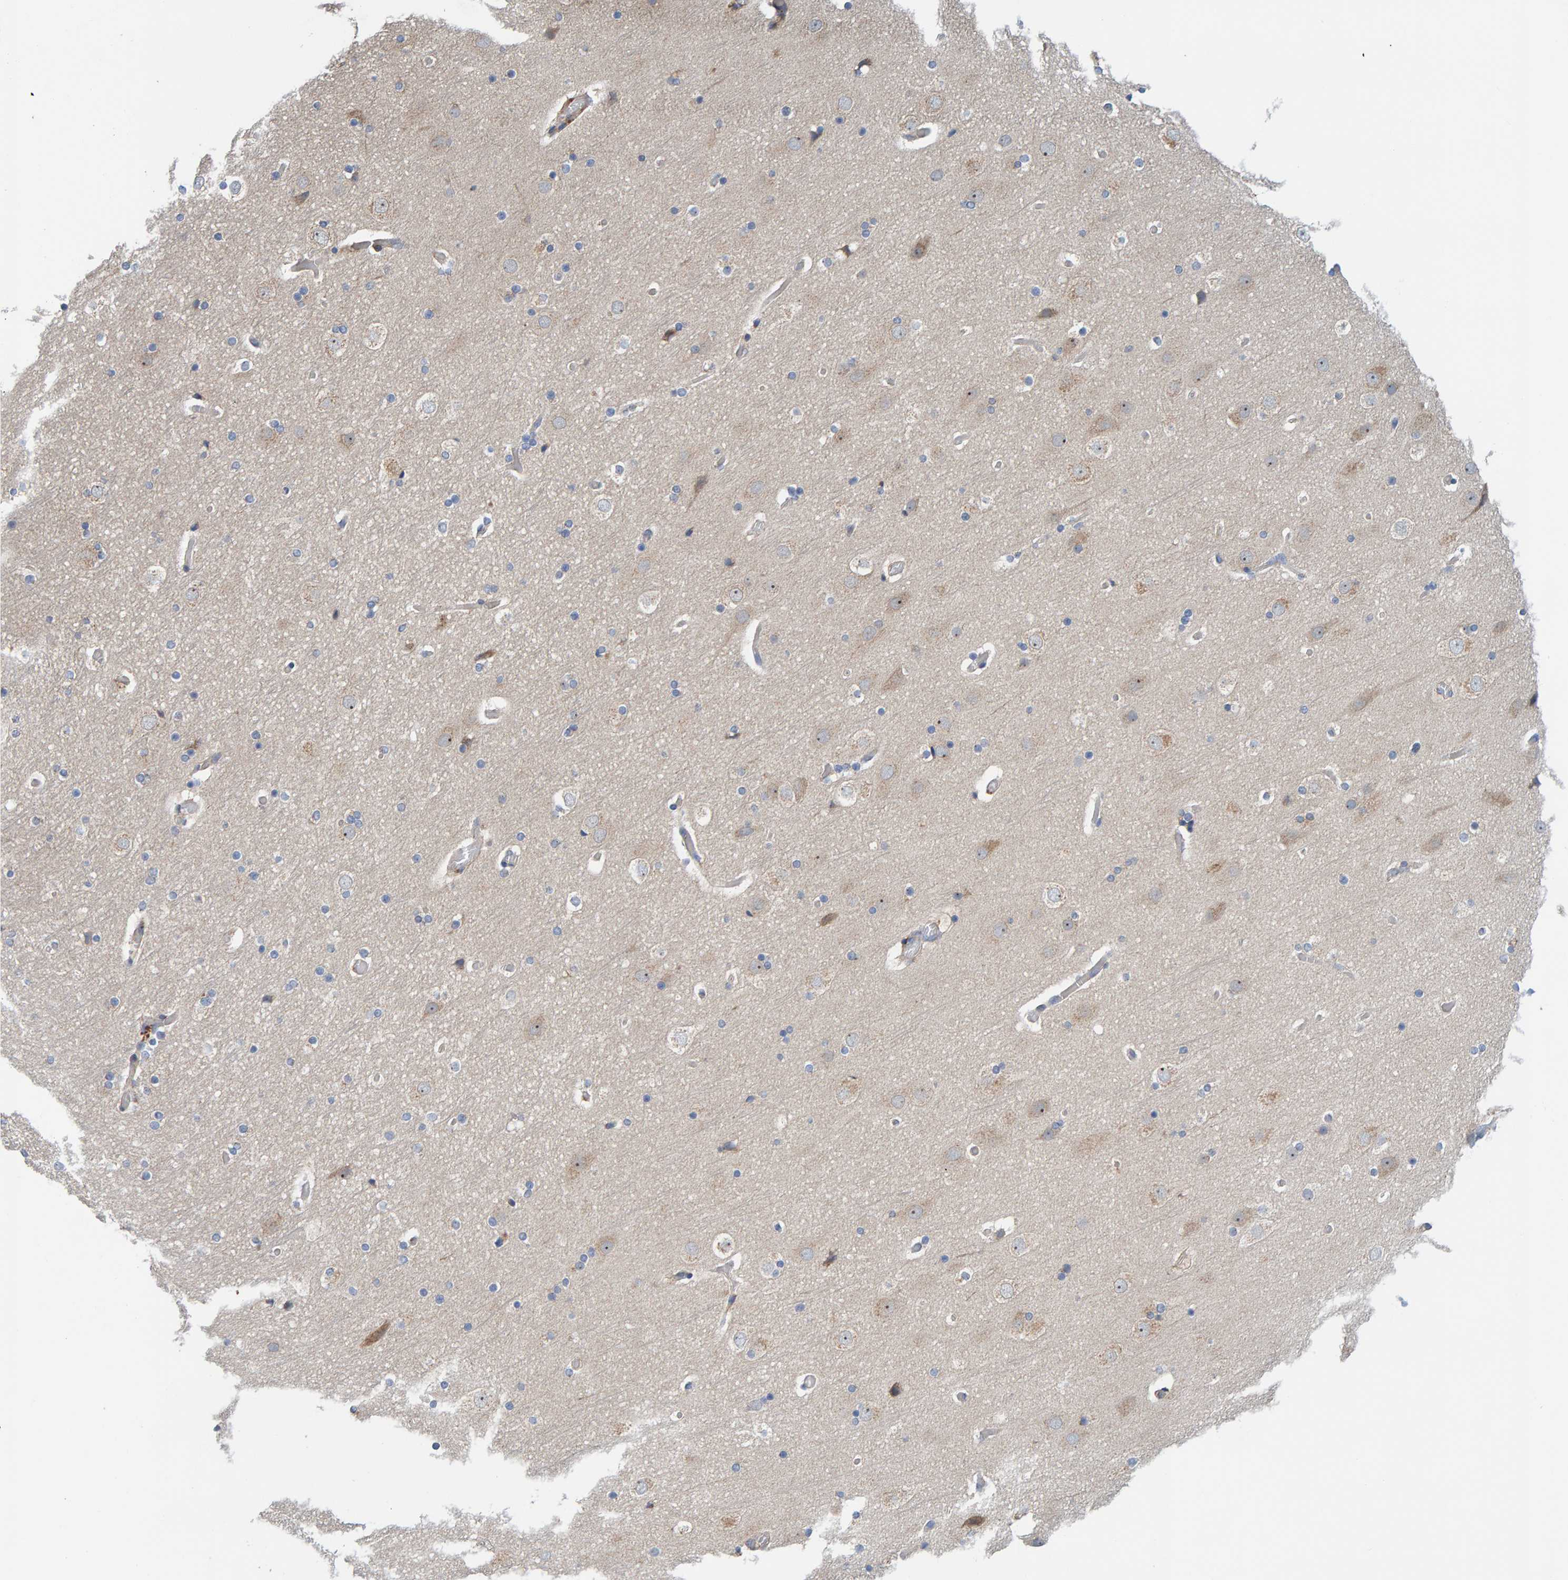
{"staining": {"intensity": "weak", "quantity": "25%-75%", "location": "cytoplasmic/membranous"}, "tissue": "cerebral cortex", "cell_type": "Endothelial cells", "image_type": "normal", "snomed": [{"axis": "morphology", "description": "Normal tissue, NOS"}, {"axis": "topography", "description": "Cerebral cortex"}], "caption": "Weak cytoplasmic/membranous positivity is present in about 25%-75% of endothelial cells in benign cerebral cortex. (DAB = brown stain, brightfield microscopy at high magnification).", "gene": "CCM2", "patient": {"sex": "male", "age": 57}}